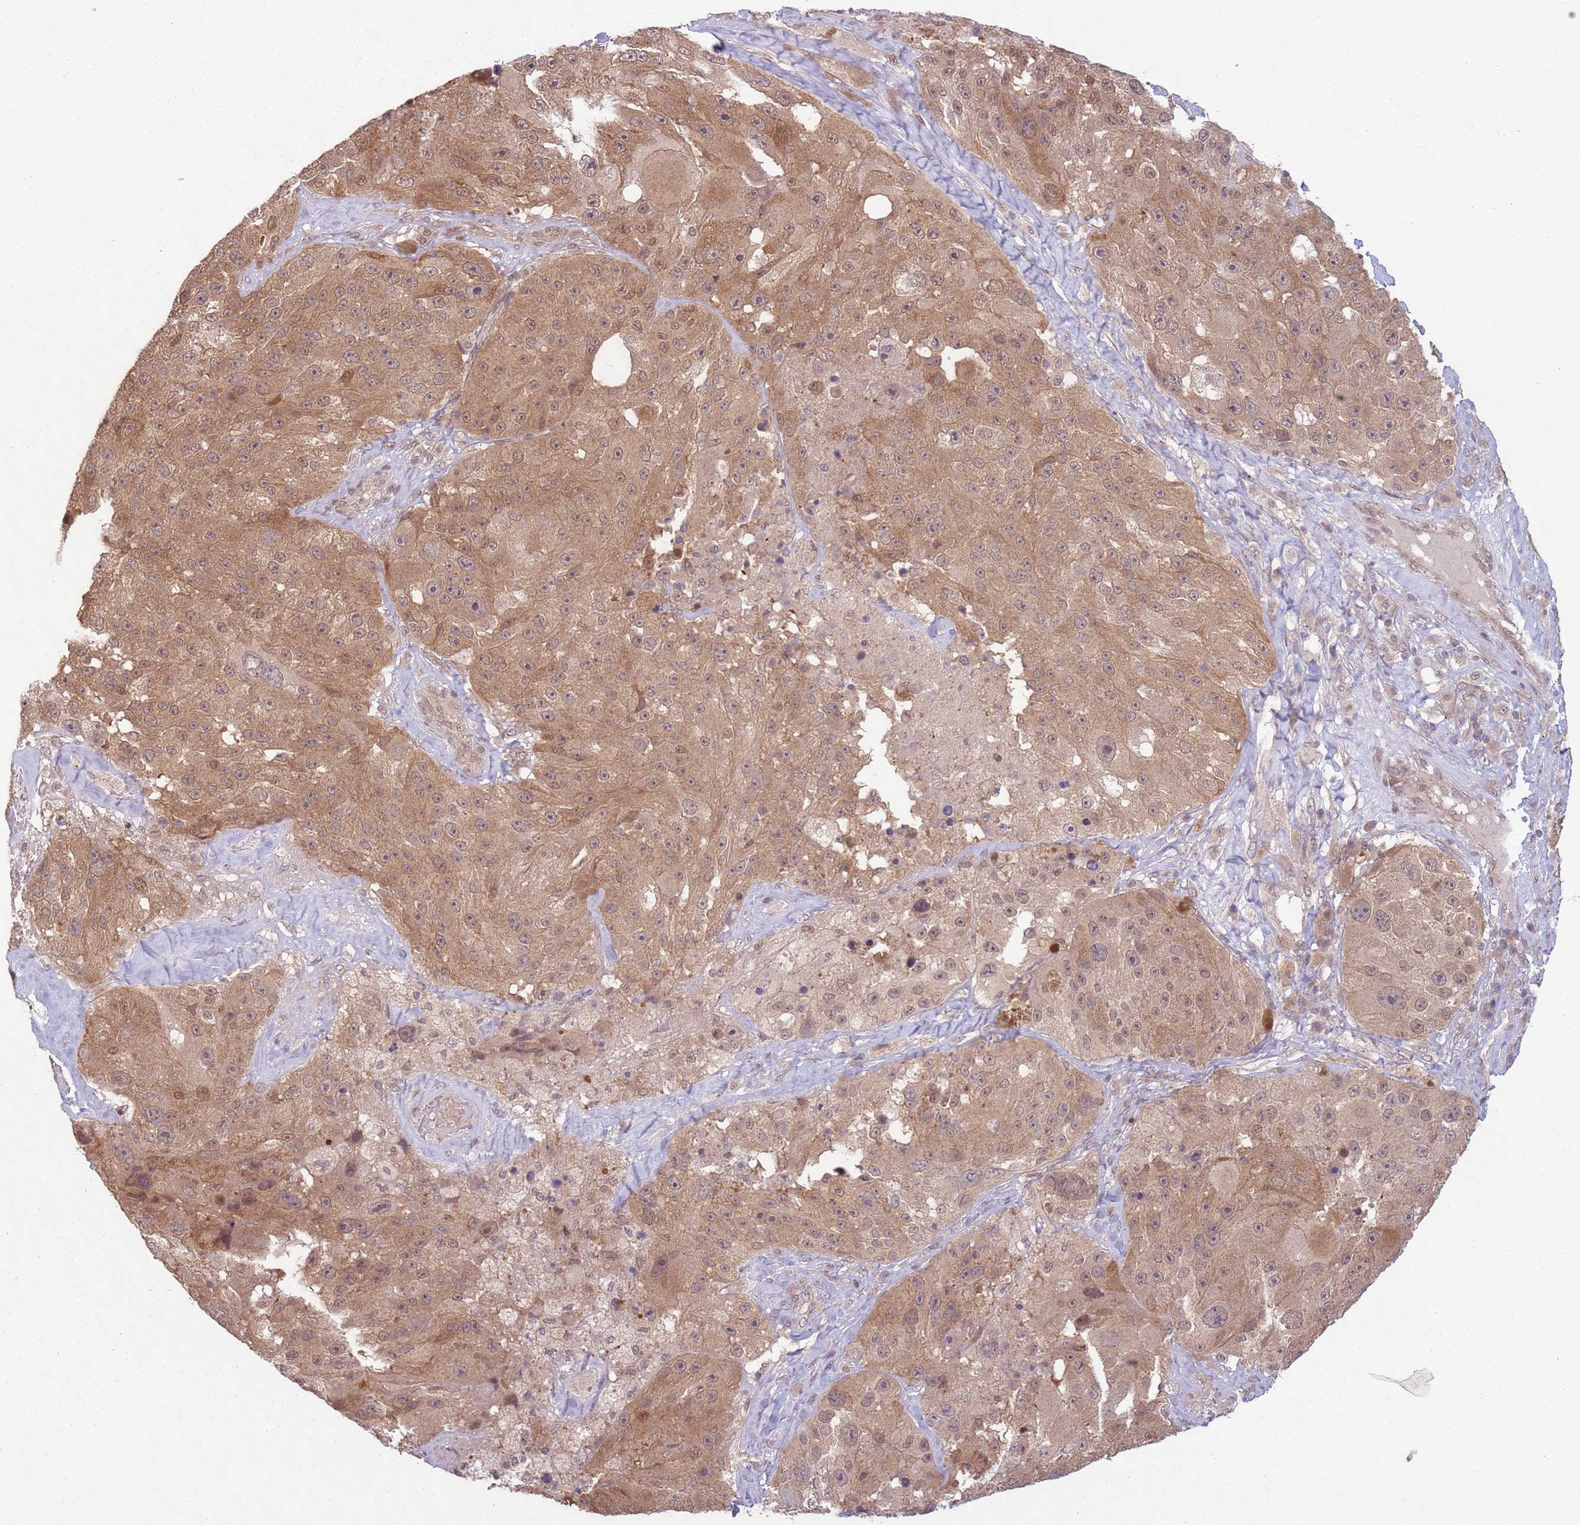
{"staining": {"intensity": "moderate", "quantity": ">75%", "location": "cytoplasmic/membranous,nuclear"}, "tissue": "melanoma", "cell_type": "Tumor cells", "image_type": "cancer", "snomed": [{"axis": "morphology", "description": "Malignant melanoma, Metastatic site"}, {"axis": "topography", "description": "Lymph node"}], "caption": "There is medium levels of moderate cytoplasmic/membranous and nuclear positivity in tumor cells of melanoma, as demonstrated by immunohistochemical staining (brown color).", "gene": "CCDC154", "patient": {"sex": "male", "age": 62}}